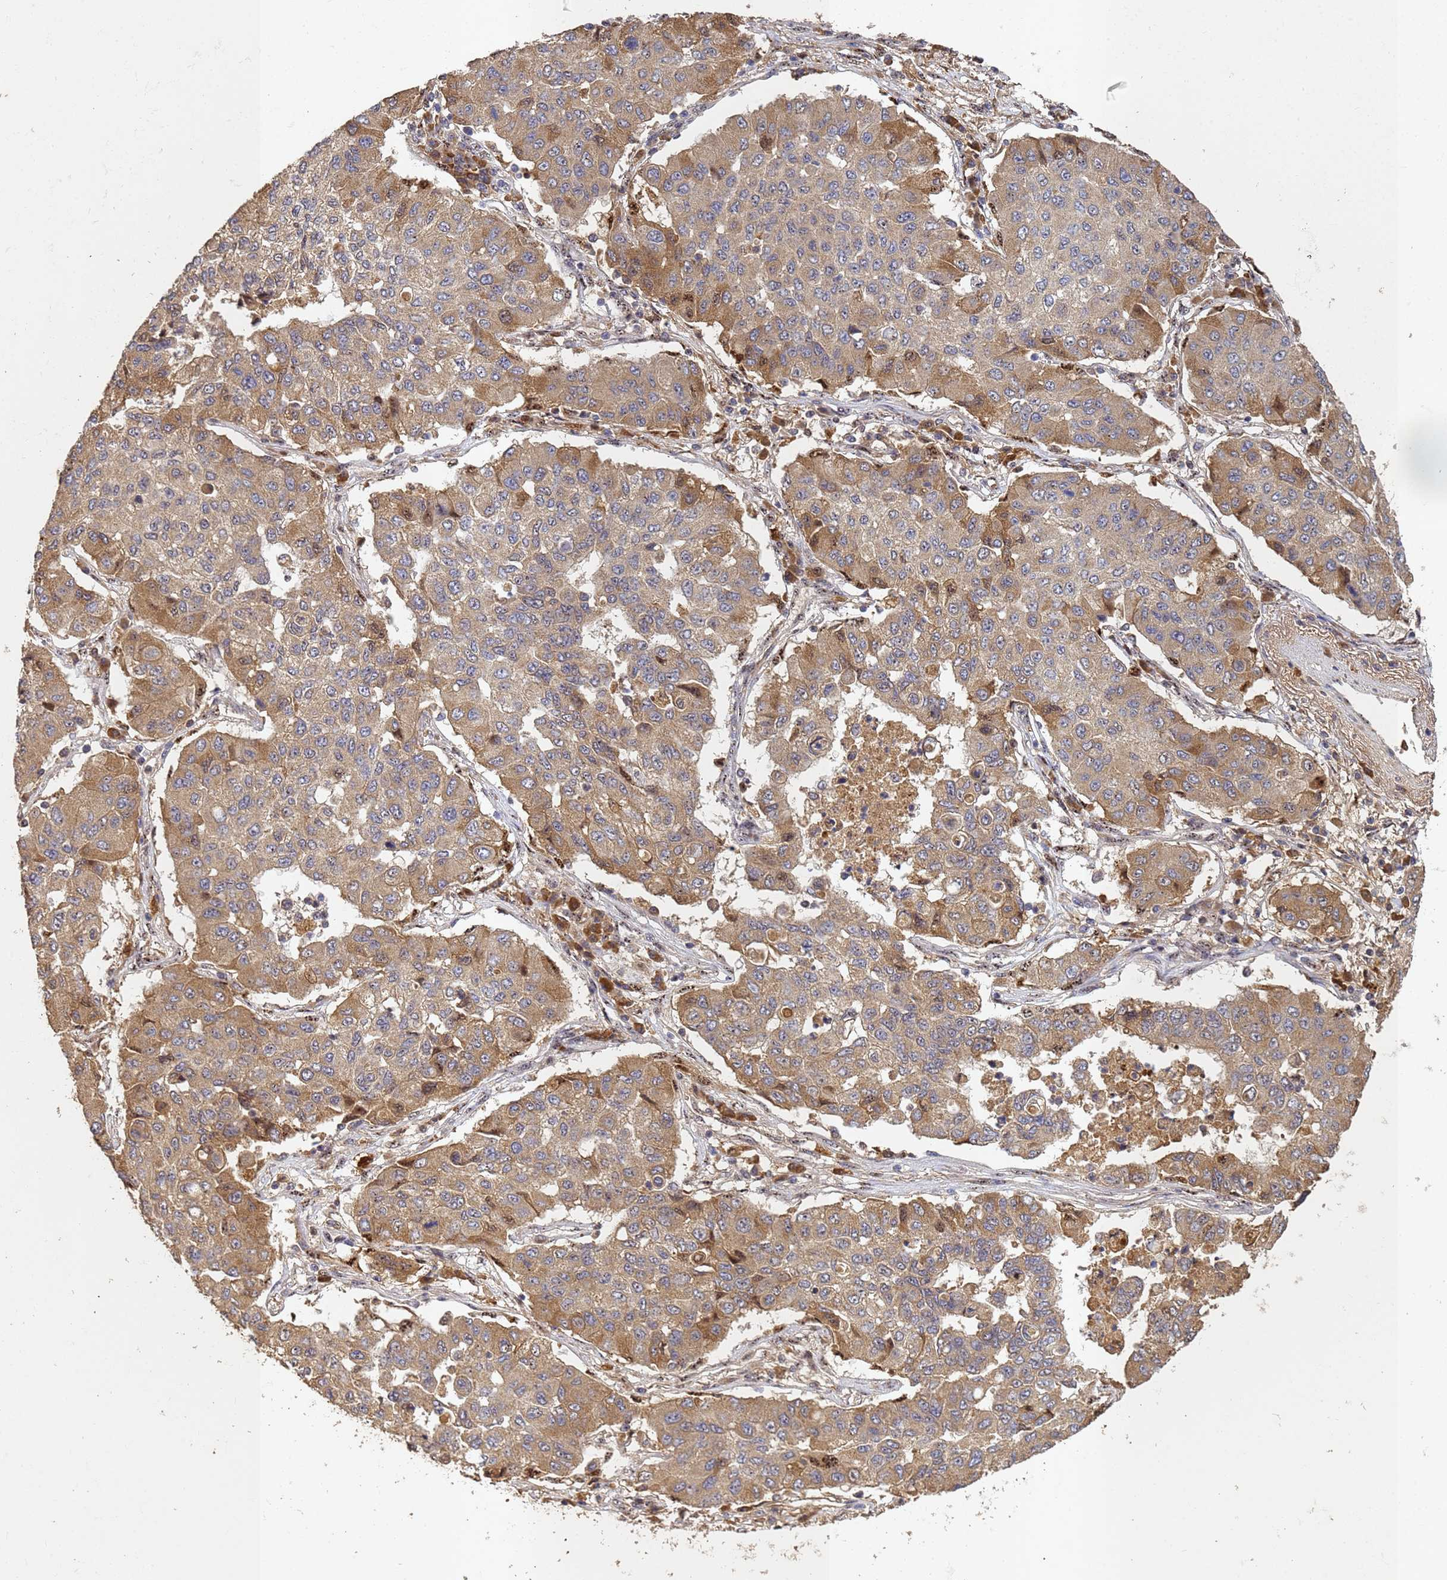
{"staining": {"intensity": "moderate", "quantity": "25%-75%", "location": "cytoplasmic/membranous"}, "tissue": "lung cancer", "cell_type": "Tumor cells", "image_type": "cancer", "snomed": [{"axis": "morphology", "description": "Squamous cell carcinoma, NOS"}, {"axis": "topography", "description": "Lung"}], "caption": "Immunohistochemical staining of squamous cell carcinoma (lung) exhibits medium levels of moderate cytoplasmic/membranous expression in about 25%-75% of tumor cells.", "gene": "SECISBP2", "patient": {"sex": "male", "age": 74}}